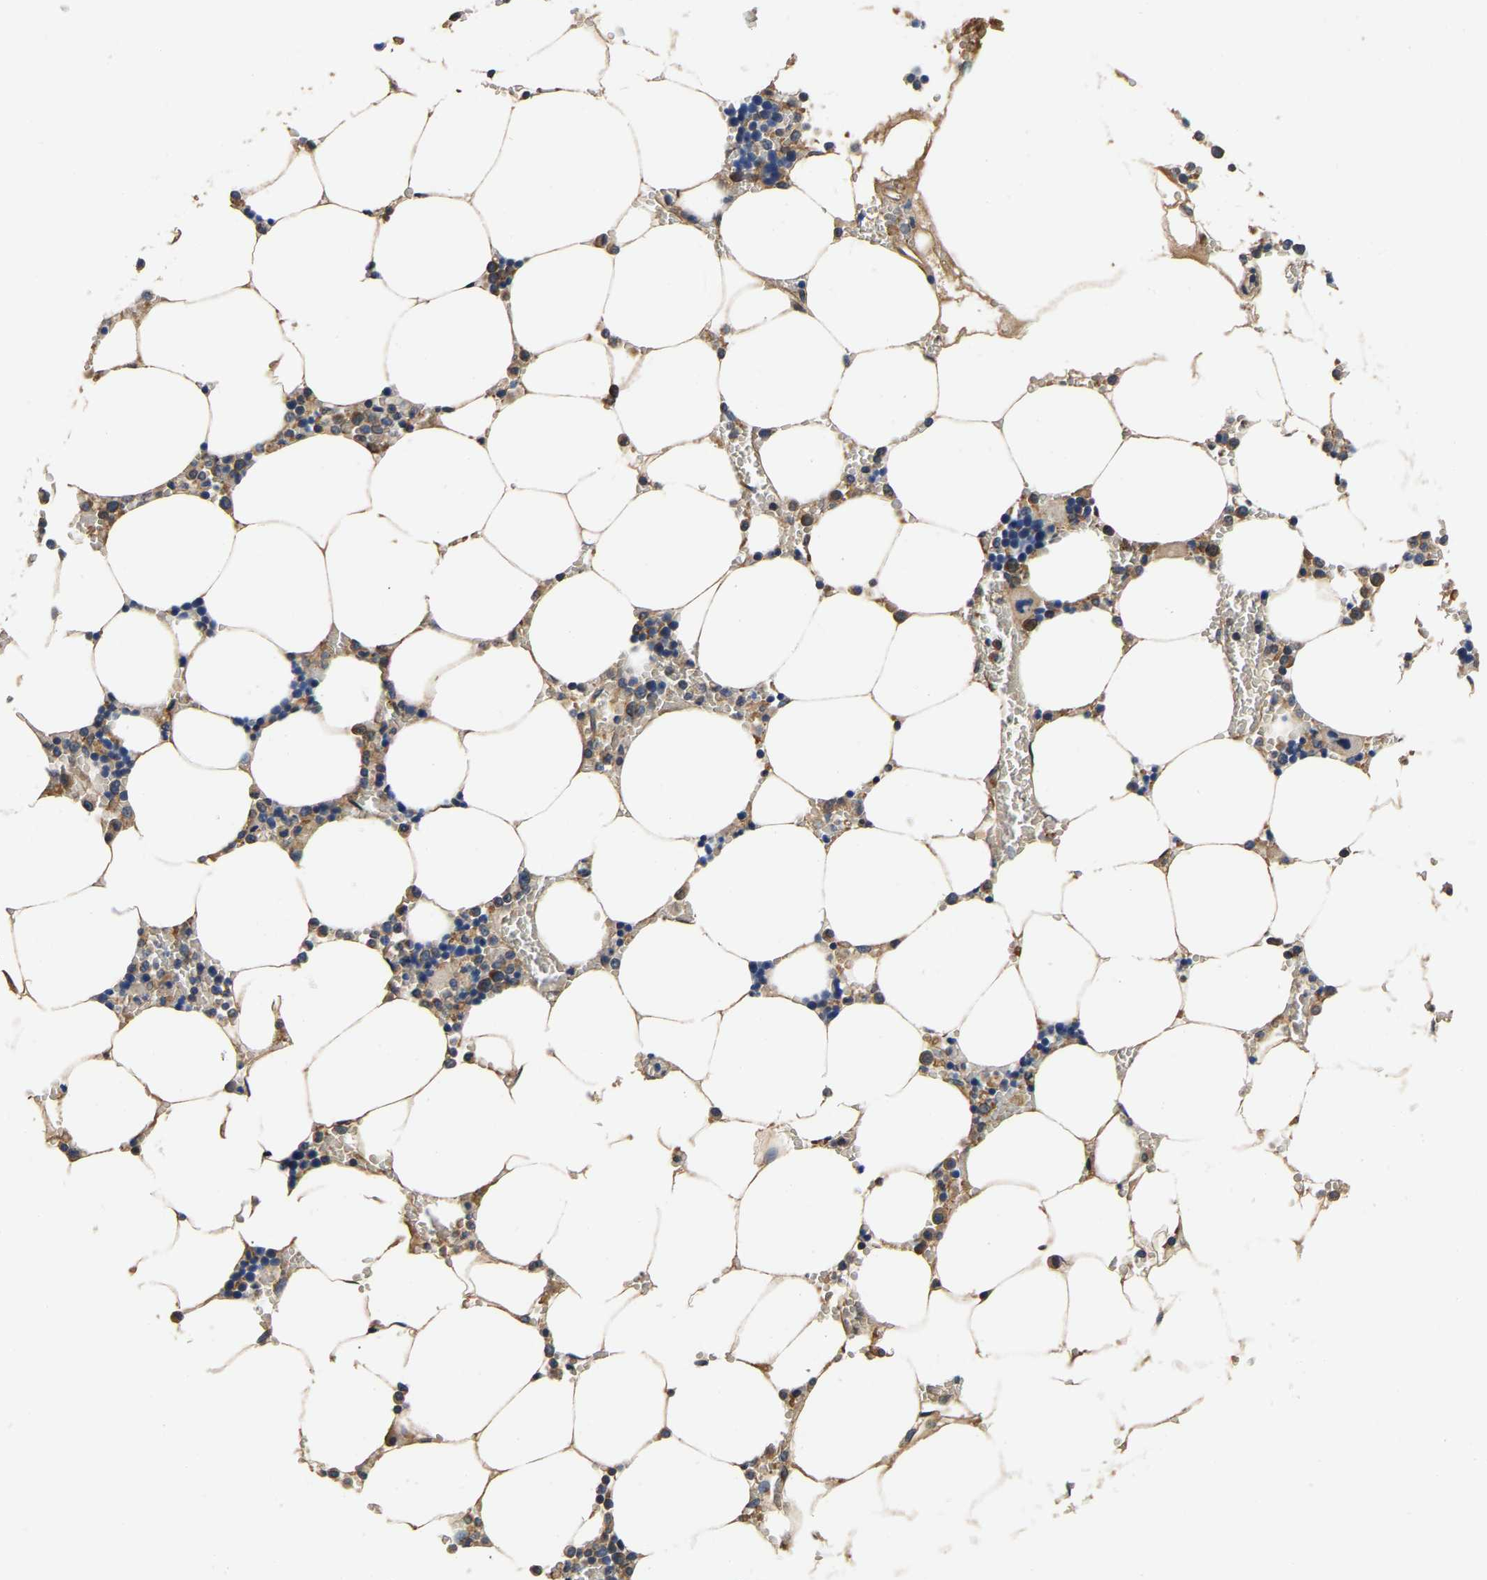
{"staining": {"intensity": "moderate", "quantity": "<25%", "location": "cytoplasmic/membranous"}, "tissue": "bone marrow", "cell_type": "Hematopoietic cells", "image_type": "normal", "snomed": [{"axis": "morphology", "description": "Normal tissue, NOS"}, {"axis": "topography", "description": "Bone marrow"}], "caption": "A photomicrograph showing moderate cytoplasmic/membranous staining in about <25% of hematopoietic cells in unremarkable bone marrow, as visualized by brown immunohistochemical staining.", "gene": "RUVBL1", "patient": {"sex": "male", "age": 70}}